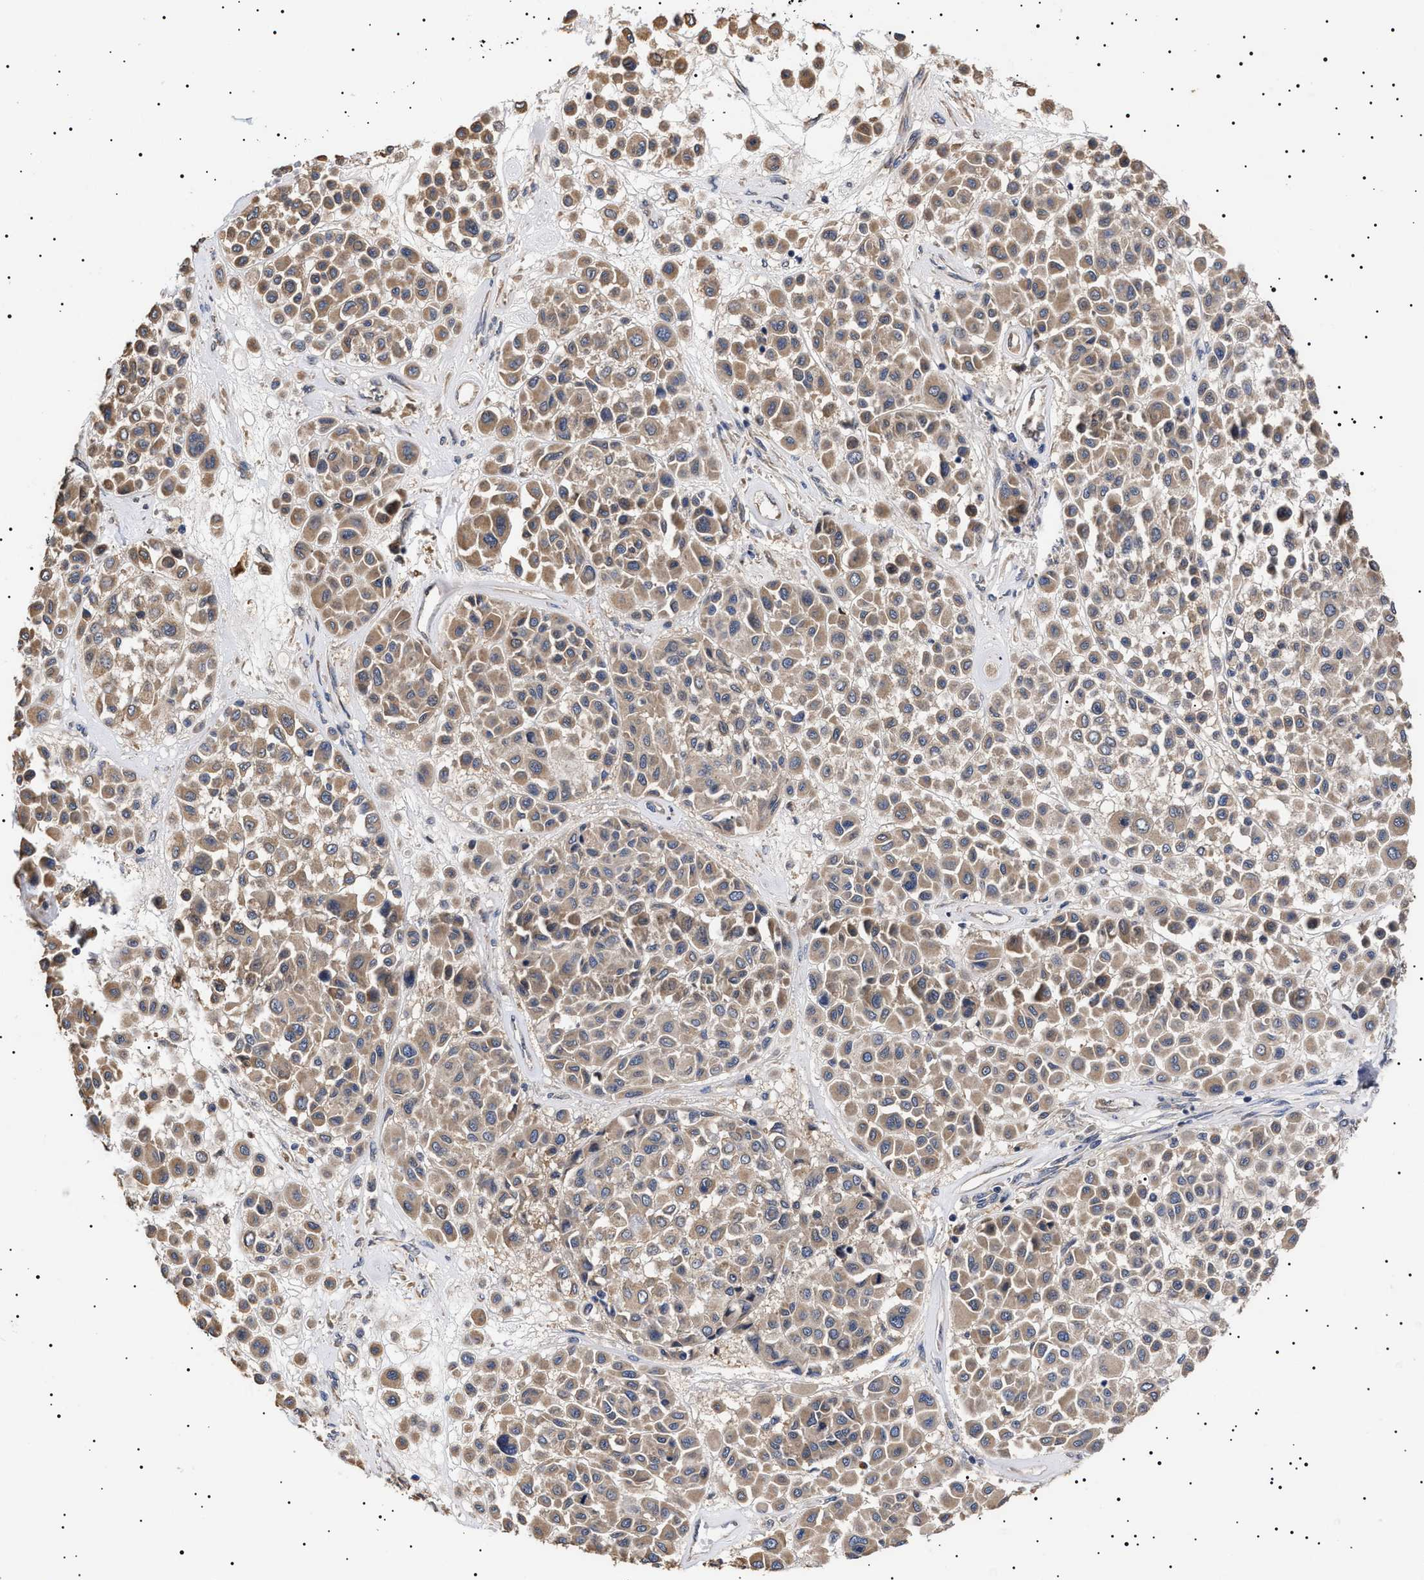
{"staining": {"intensity": "weak", "quantity": ">75%", "location": "cytoplasmic/membranous"}, "tissue": "melanoma", "cell_type": "Tumor cells", "image_type": "cancer", "snomed": [{"axis": "morphology", "description": "Malignant melanoma, Metastatic site"}, {"axis": "topography", "description": "Soft tissue"}], "caption": "Protein analysis of malignant melanoma (metastatic site) tissue exhibits weak cytoplasmic/membranous staining in about >75% of tumor cells. The staining was performed using DAB (3,3'-diaminobenzidine), with brown indicating positive protein expression. Nuclei are stained blue with hematoxylin.", "gene": "KRBA1", "patient": {"sex": "male", "age": 41}}